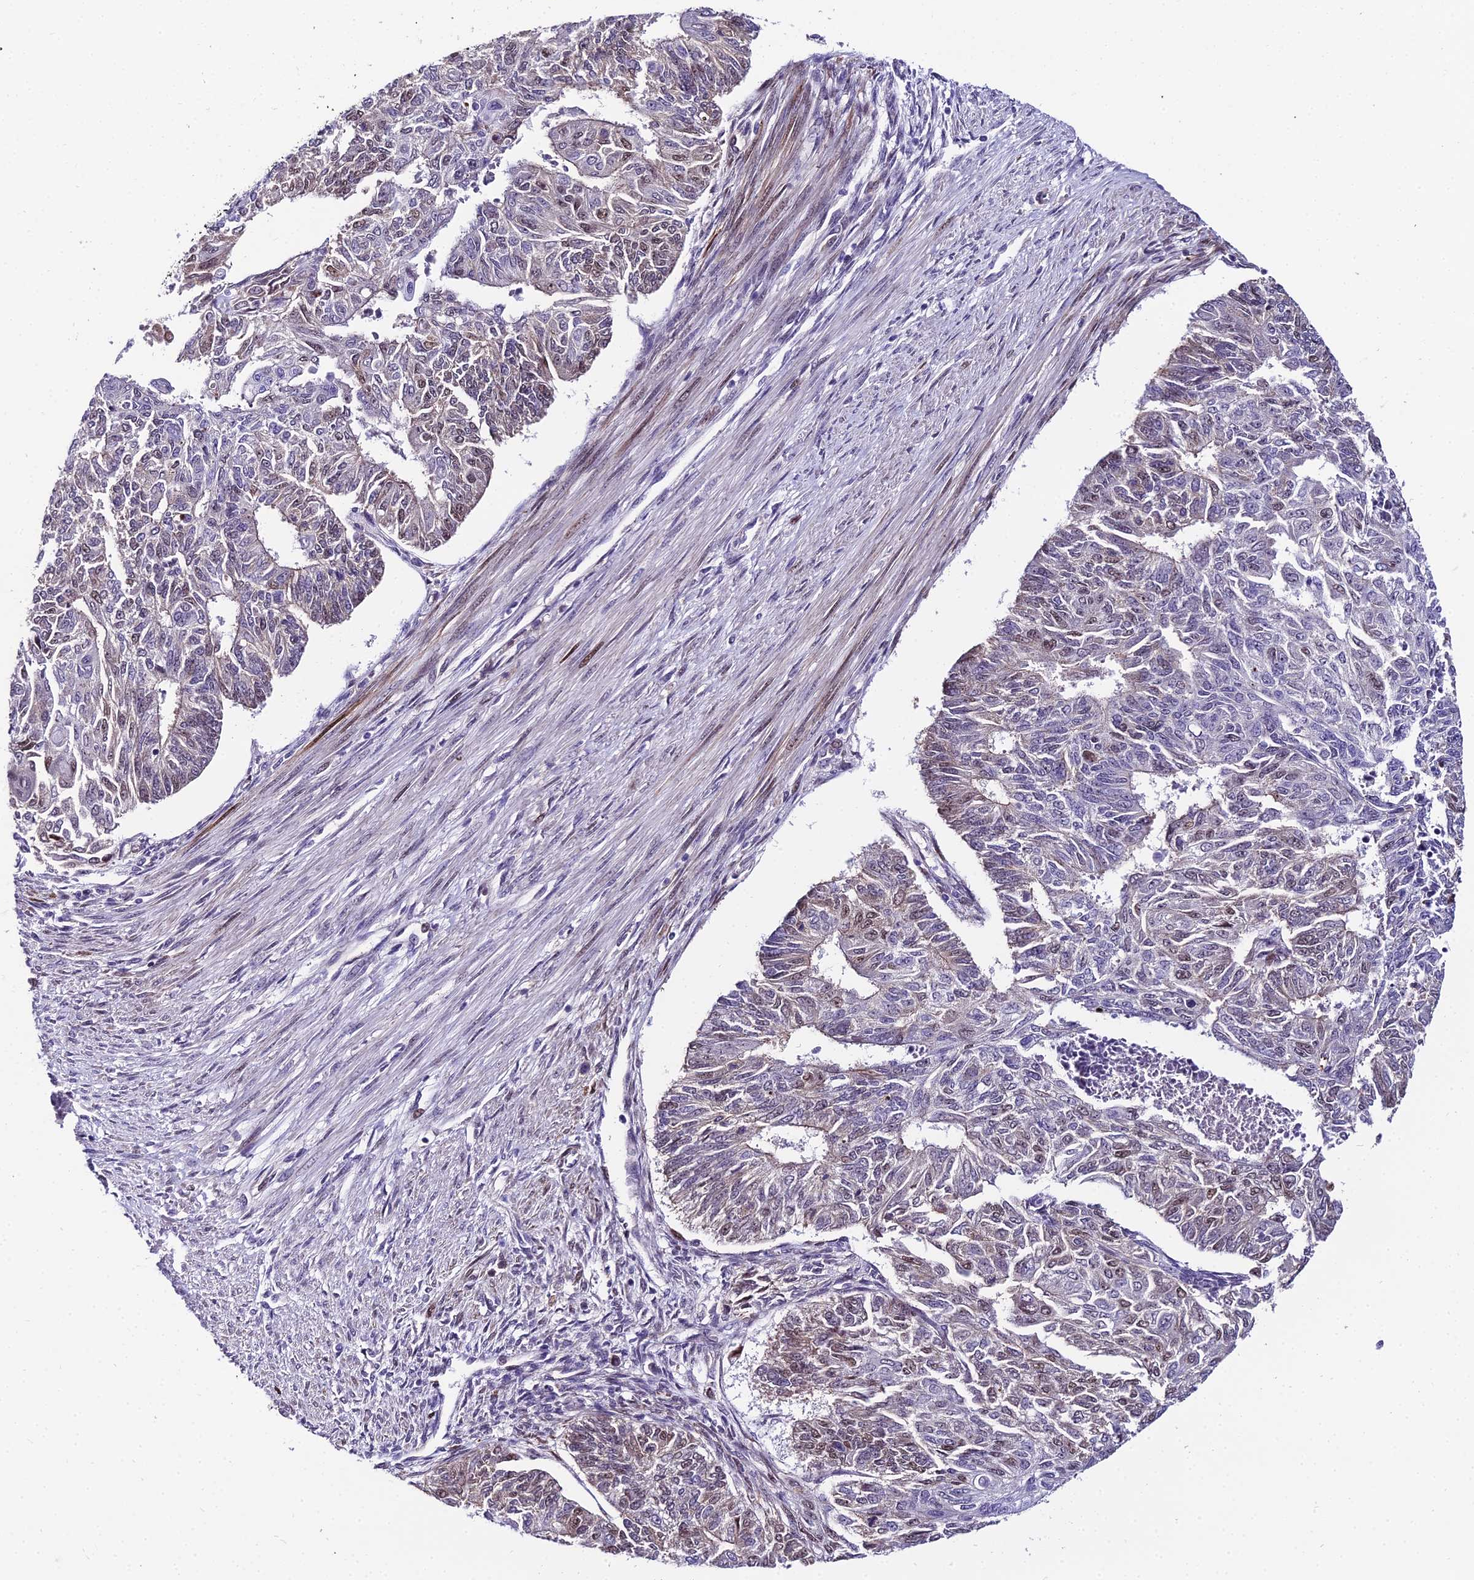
{"staining": {"intensity": "moderate", "quantity": "<25%", "location": "nuclear"}, "tissue": "endometrial cancer", "cell_type": "Tumor cells", "image_type": "cancer", "snomed": [{"axis": "morphology", "description": "Adenocarcinoma, NOS"}, {"axis": "topography", "description": "Endometrium"}], "caption": "Immunohistochemical staining of adenocarcinoma (endometrial) shows low levels of moderate nuclear positivity in approximately <25% of tumor cells.", "gene": "TRIML2", "patient": {"sex": "female", "age": 32}}